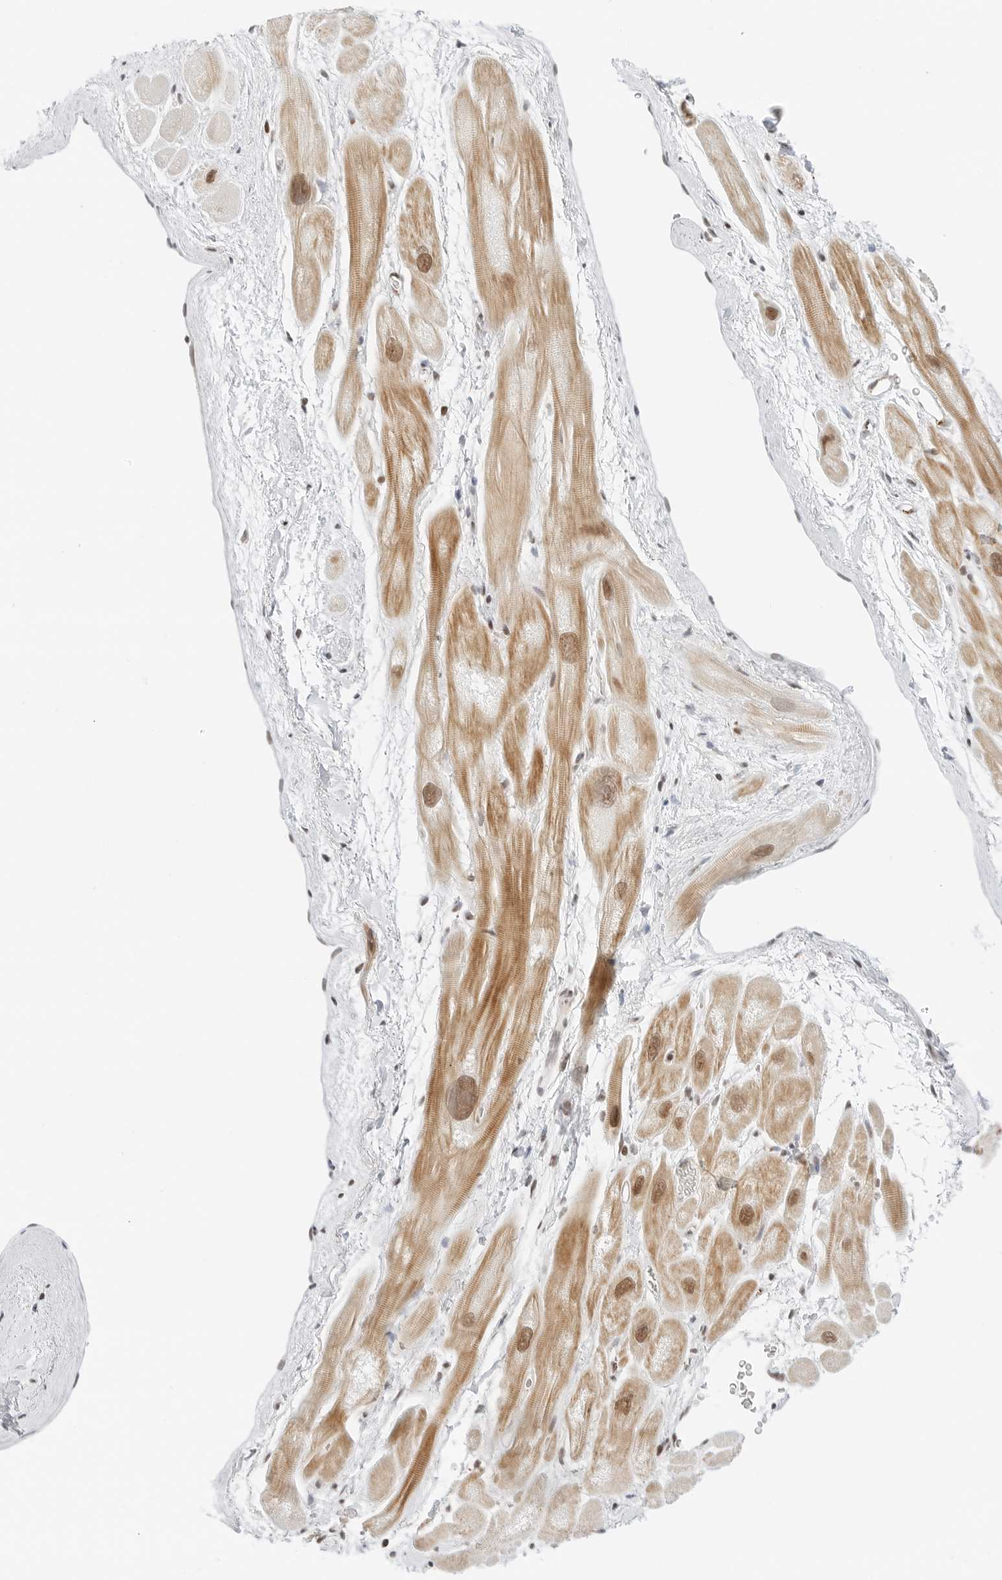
{"staining": {"intensity": "moderate", "quantity": "25%-75%", "location": "cytoplasmic/membranous,nuclear"}, "tissue": "heart muscle", "cell_type": "Cardiomyocytes", "image_type": "normal", "snomed": [{"axis": "morphology", "description": "Normal tissue, NOS"}, {"axis": "topography", "description": "Heart"}], "caption": "Cardiomyocytes demonstrate medium levels of moderate cytoplasmic/membranous,nuclear positivity in approximately 25%-75% of cells in unremarkable heart muscle.", "gene": "CRTC2", "patient": {"sex": "male", "age": 49}}